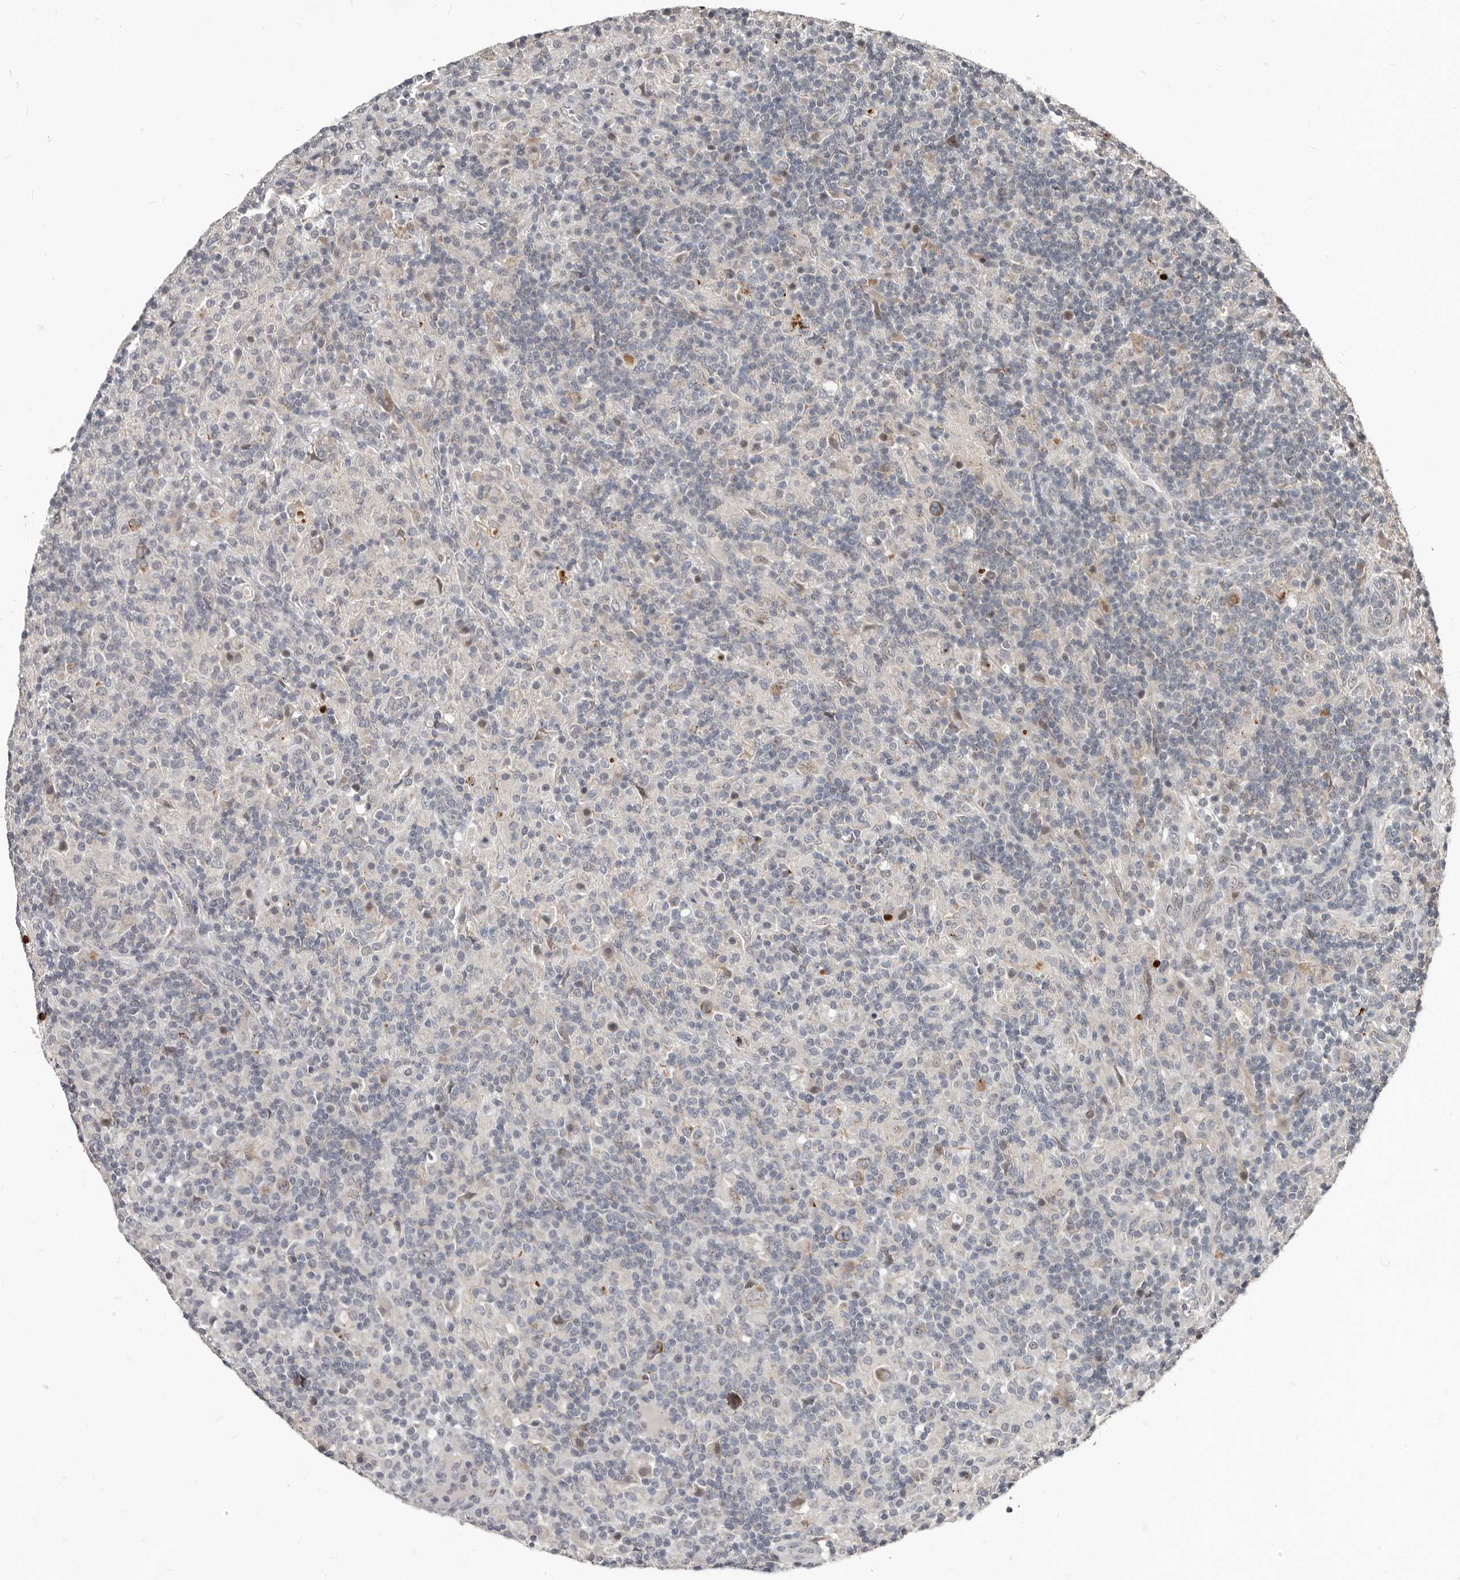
{"staining": {"intensity": "moderate", "quantity": "25%-75%", "location": "cytoplasmic/membranous"}, "tissue": "lymphoma", "cell_type": "Tumor cells", "image_type": "cancer", "snomed": [{"axis": "morphology", "description": "Hodgkin's disease, NOS"}, {"axis": "topography", "description": "Lymph node"}], "caption": "The image exhibits immunohistochemical staining of Hodgkin's disease. There is moderate cytoplasmic/membranous expression is appreciated in approximately 25%-75% of tumor cells.", "gene": "APOL6", "patient": {"sex": "male", "age": 70}}